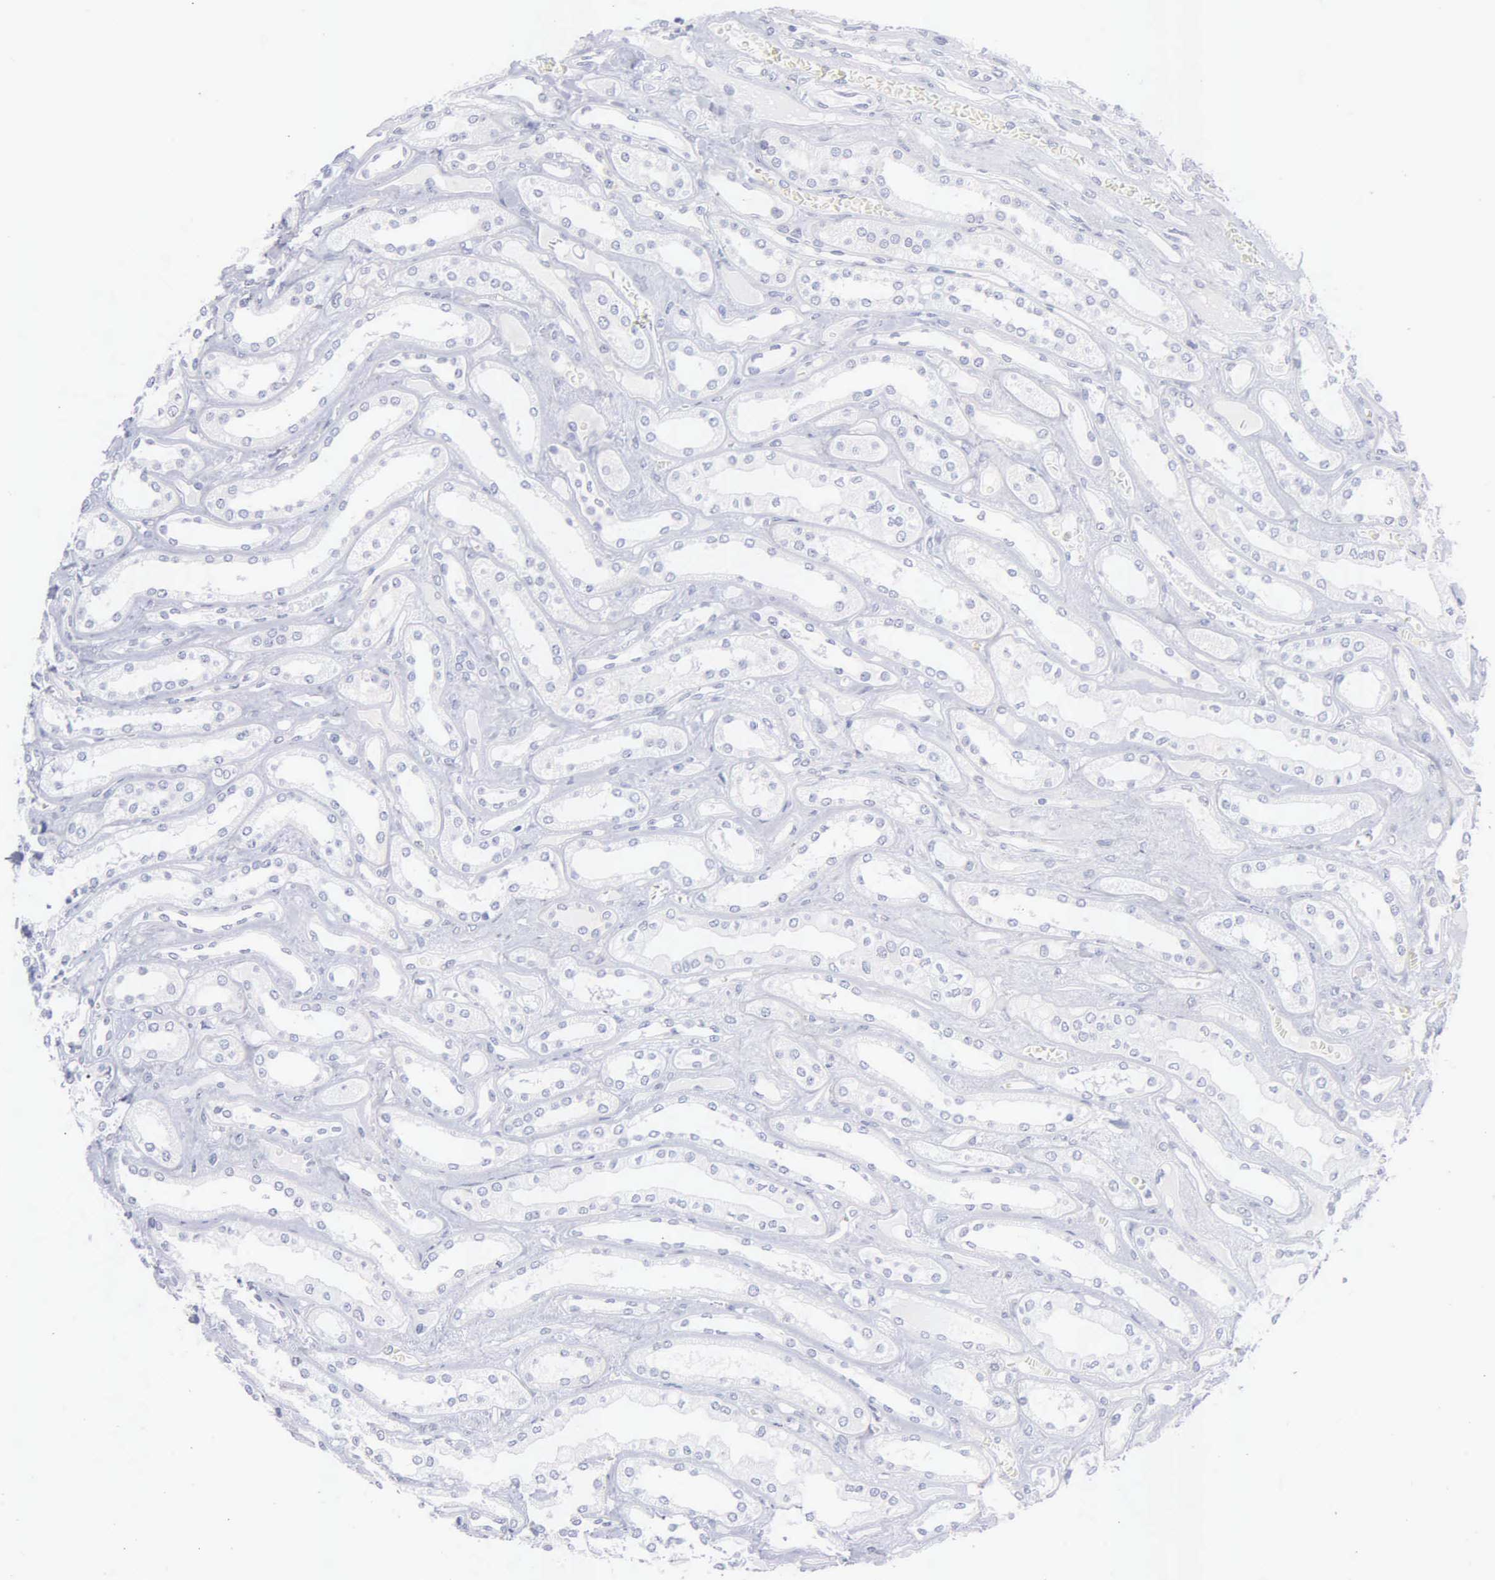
{"staining": {"intensity": "negative", "quantity": "none", "location": "none"}, "tissue": "kidney", "cell_type": "Cells in glomeruli", "image_type": "normal", "snomed": [{"axis": "morphology", "description": "Normal tissue, NOS"}, {"axis": "topography", "description": "Kidney"}], "caption": "Kidney stained for a protein using immunohistochemistry displays no expression cells in glomeruli.", "gene": "ASPHD2", "patient": {"sex": "female", "age": 52}}